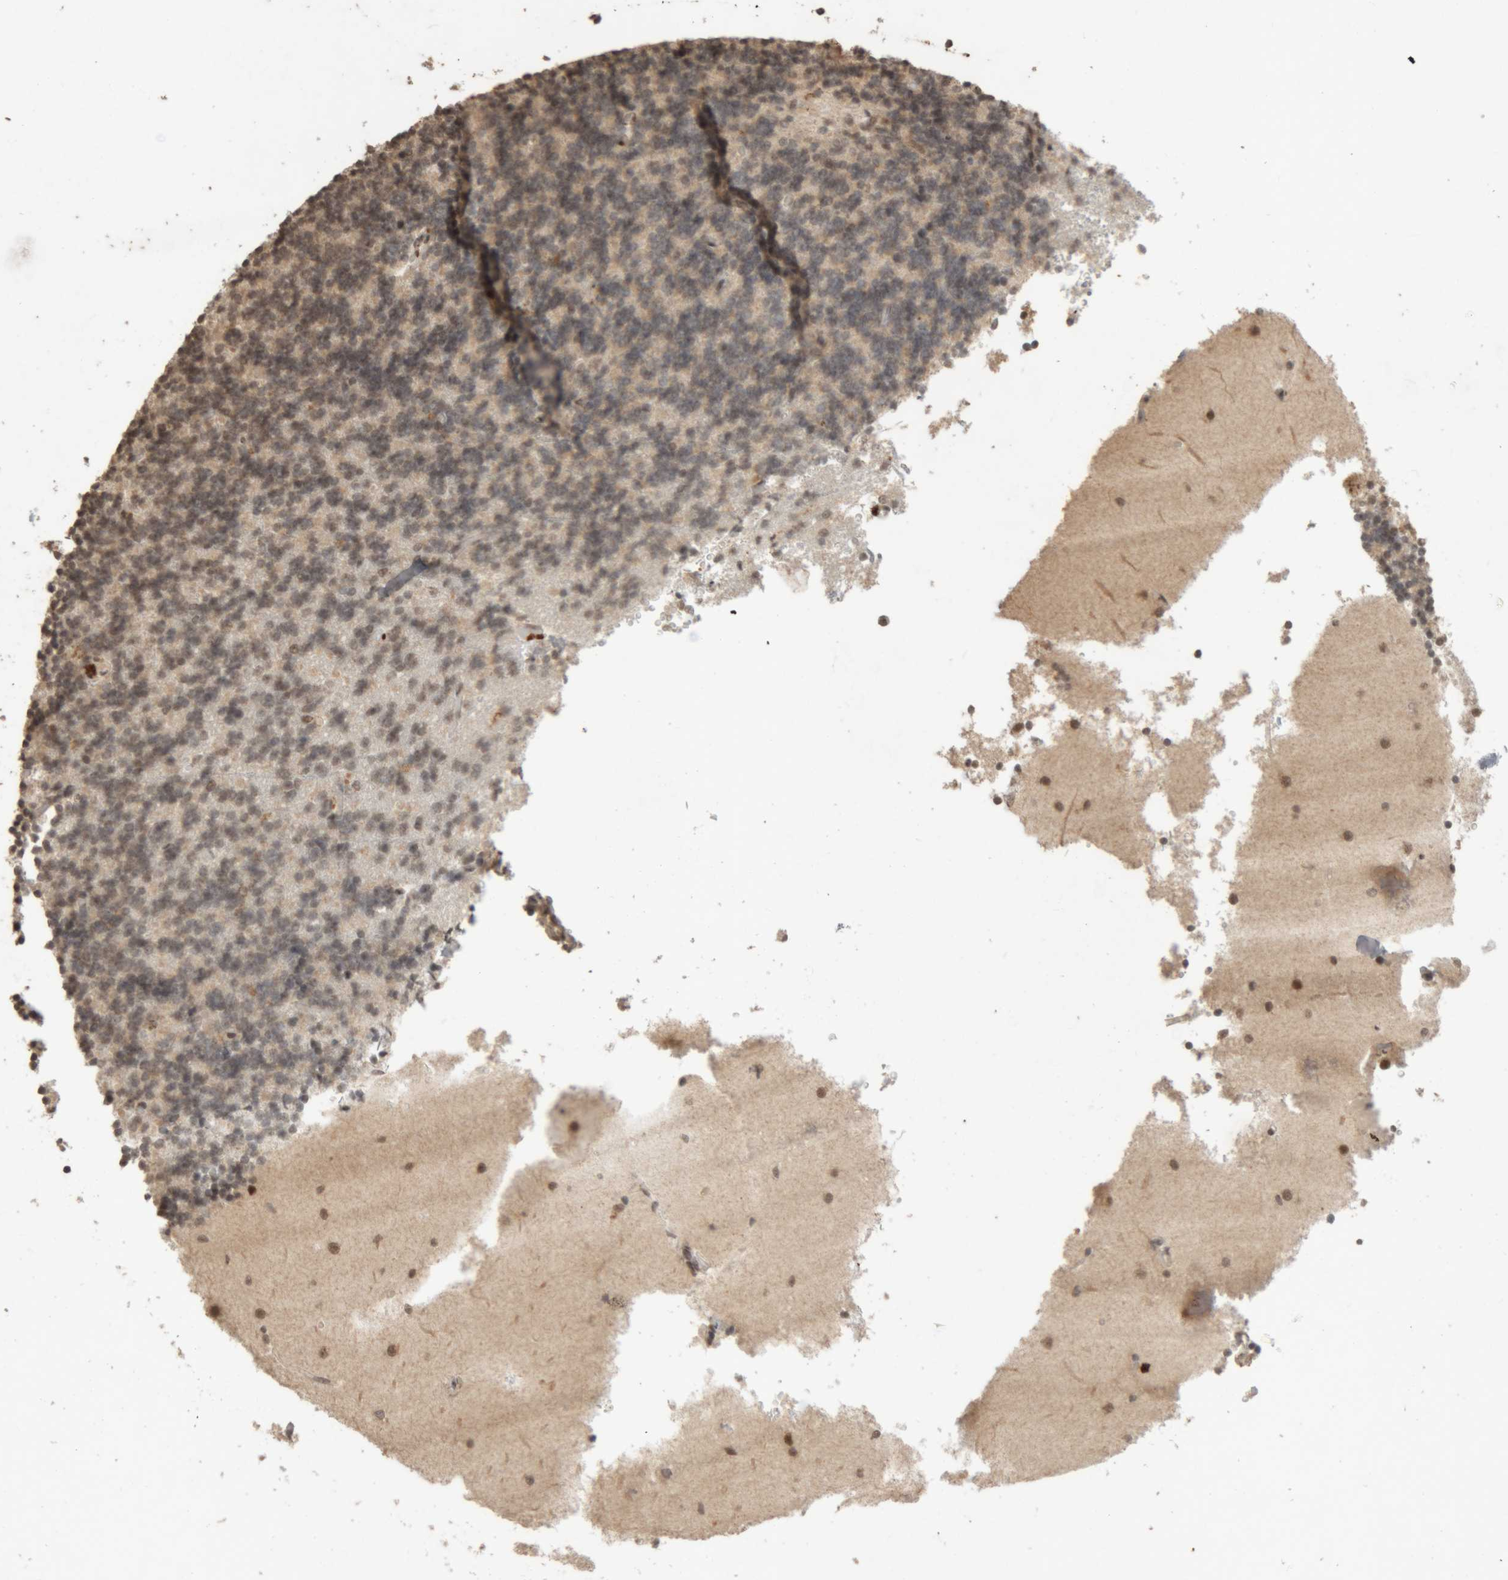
{"staining": {"intensity": "moderate", "quantity": "25%-75%", "location": "cytoplasmic/membranous,nuclear"}, "tissue": "cerebellum", "cell_type": "Cells in granular layer", "image_type": "normal", "snomed": [{"axis": "morphology", "description": "Normal tissue, NOS"}, {"axis": "topography", "description": "Cerebellum"}], "caption": "Immunohistochemistry staining of normal cerebellum, which demonstrates medium levels of moderate cytoplasmic/membranous,nuclear expression in about 25%-75% of cells in granular layer indicating moderate cytoplasmic/membranous,nuclear protein positivity. The staining was performed using DAB (brown) for protein detection and nuclei were counterstained in hematoxylin (blue).", "gene": "KEAP1", "patient": {"sex": "male", "age": 37}}